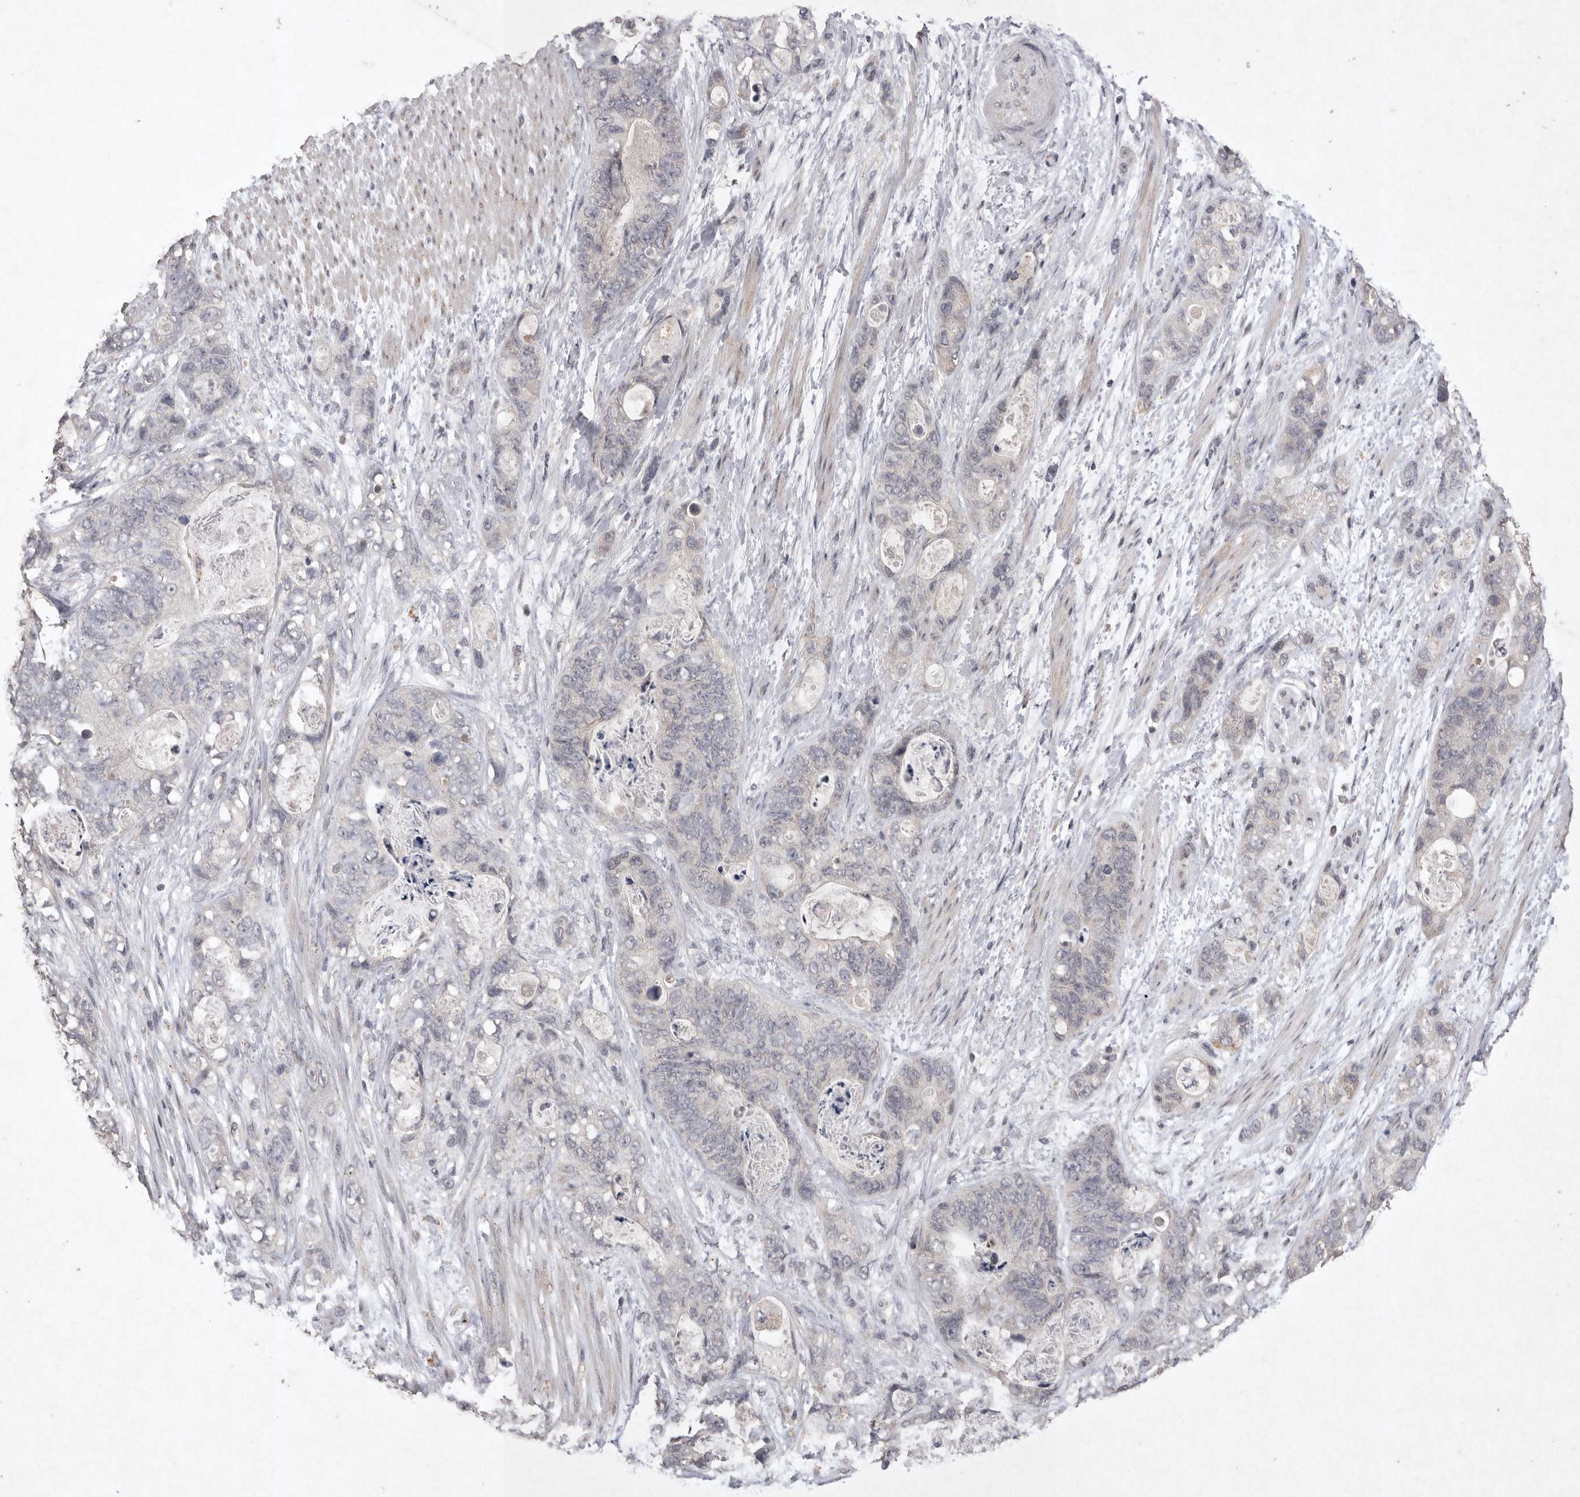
{"staining": {"intensity": "negative", "quantity": "none", "location": "none"}, "tissue": "stomach cancer", "cell_type": "Tumor cells", "image_type": "cancer", "snomed": [{"axis": "morphology", "description": "Normal tissue, NOS"}, {"axis": "morphology", "description": "Adenocarcinoma, NOS"}, {"axis": "topography", "description": "Stomach"}], "caption": "Immunohistochemistry (IHC) image of neoplastic tissue: stomach adenocarcinoma stained with DAB reveals no significant protein positivity in tumor cells.", "gene": "APLNR", "patient": {"sex": "female", "age": 89}}